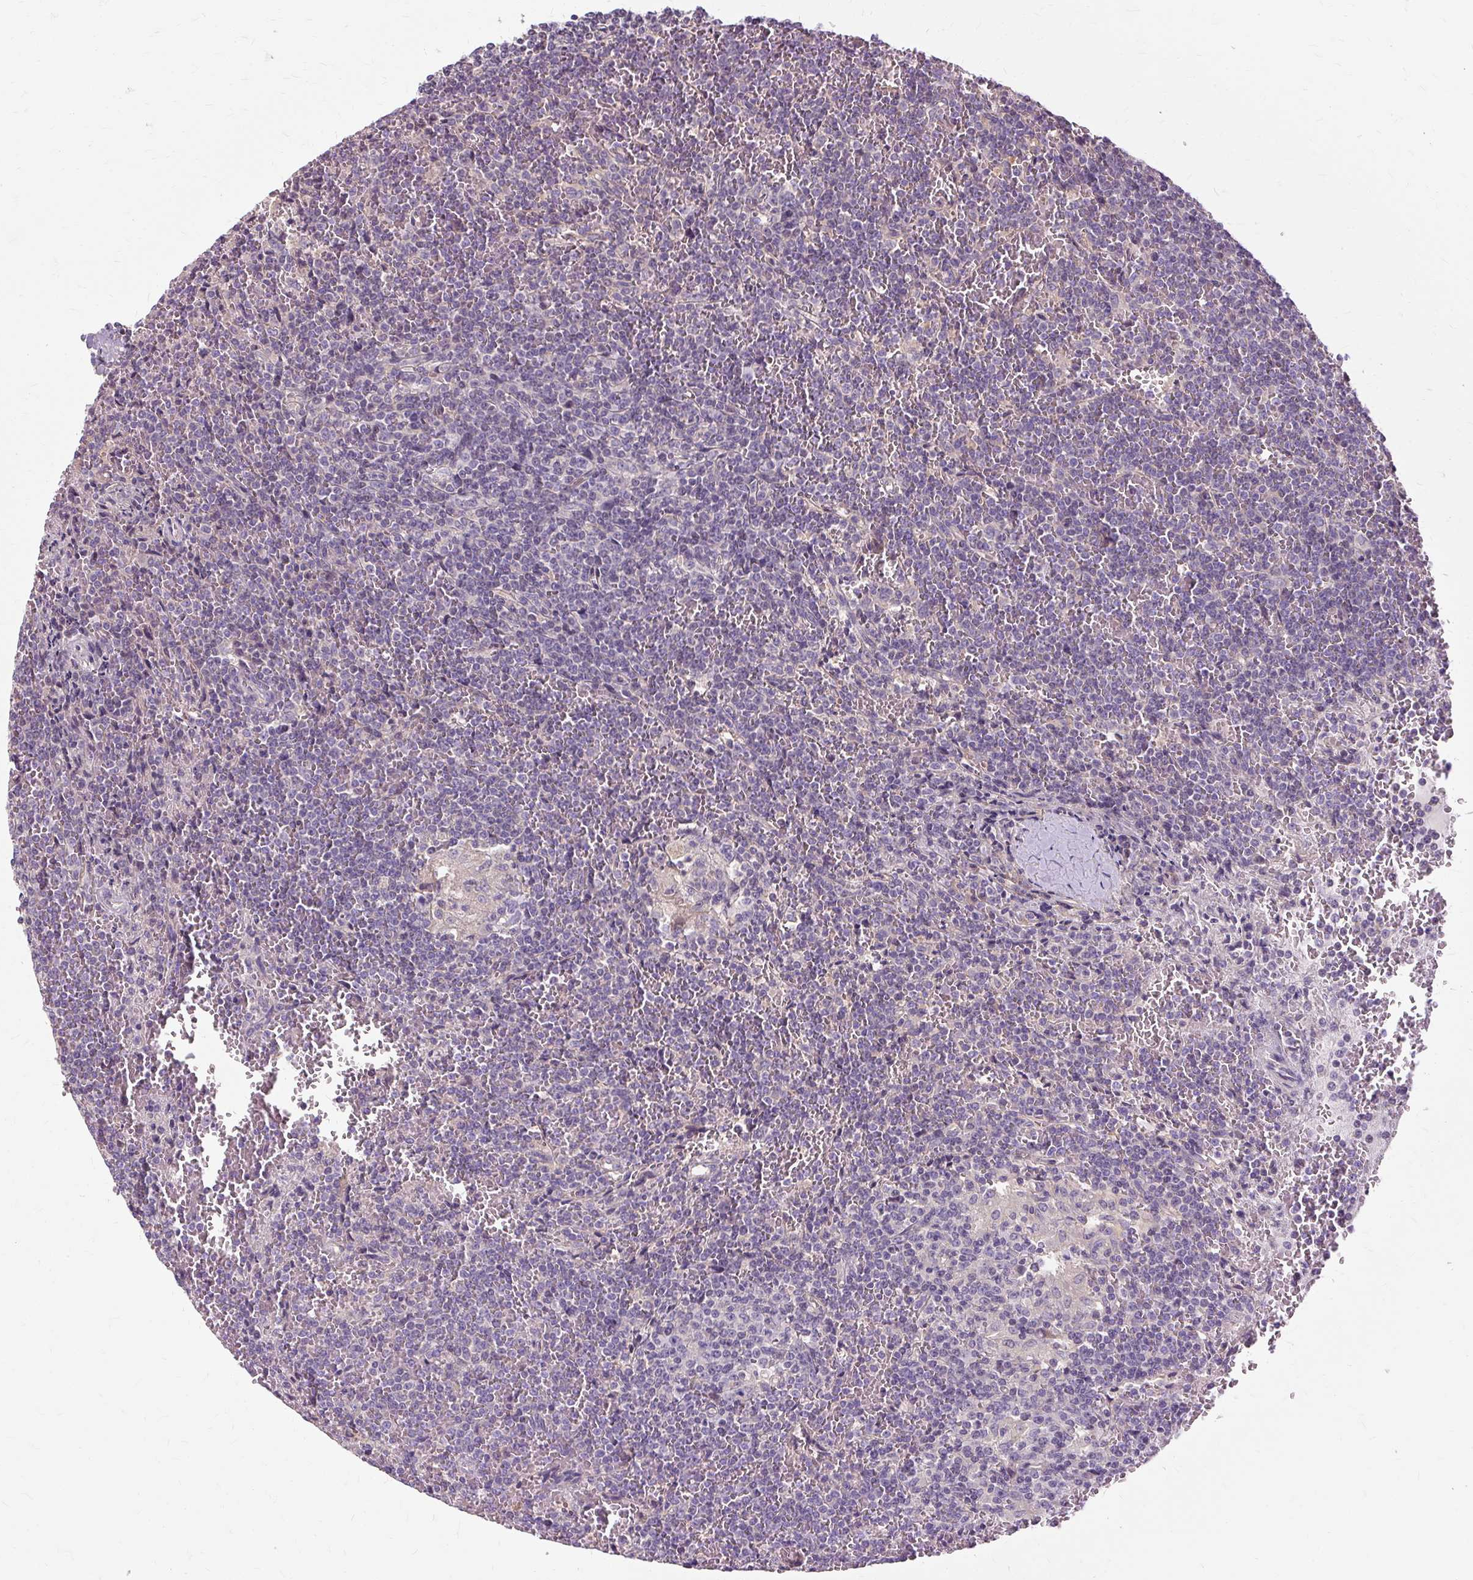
{"staining": {"intensity": "negative", "quantity": "none", "location": "none"}, "tissue": "lymphoma", "cell_type": "Tumor cells", "image_type": "cancer", "snomed": [{"axis": "morphology", "description": "Malignant lymphoma, non-Hodgkin's type, Low grade"}, {"axis": "topography", "description": "Spleen"}], "caption": "This photomicrograph is of malignant lymphoma, non-Hodgkin's type (low-grade) stained with IHC to label a protein in brown with the nuclei are counter-stained blue. There is no expression in tumor cells. The staining was performed using DAB to visualize the protein expression in brown, while the nuclei were stained in blue with hematoxylin (Magnification: 20x).", "gene": "TSPAN8", "patient": {"sex": "female", "age": 19}}